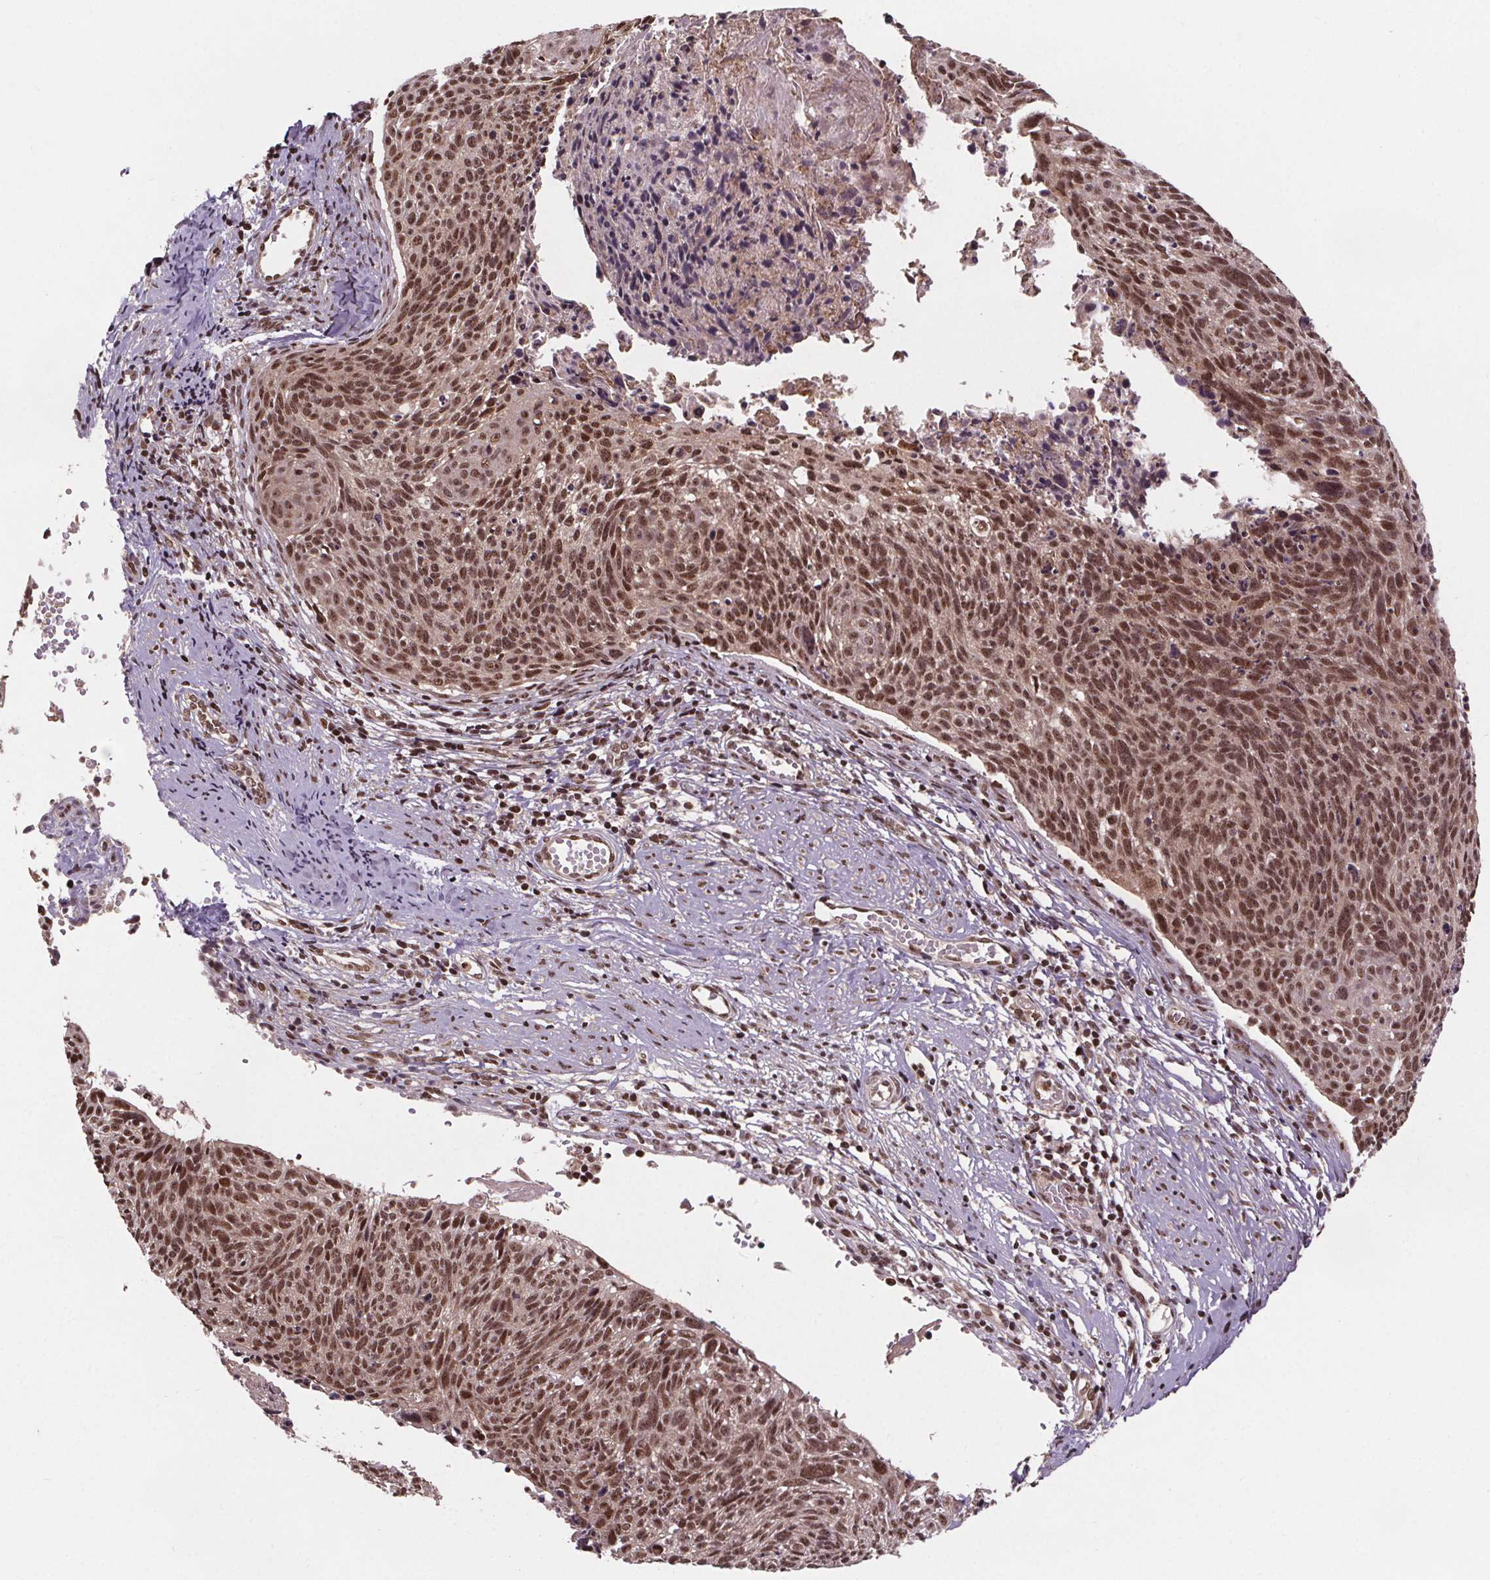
{"staining": {"intensity": "moderate", "quantity": ">75%", "location": "nuclear"}, "tissue": "cervical cancer", "cell_type": "Tumor cells", "image_type": "cancer", "snomed": [{"axis": "morphology", "description": "Squamous cell carcinoma, NOS"}, {"axis": "topography", "description": "Cervix"}], "caption": "IHC image of cervical cancer stained for a protein (brown), which exhibits medium levels of moderate nuclear positivity in approximately >75% of tumor cells.", "gene": "JARID2", "patient": {"sex": "female", "age": 49}}